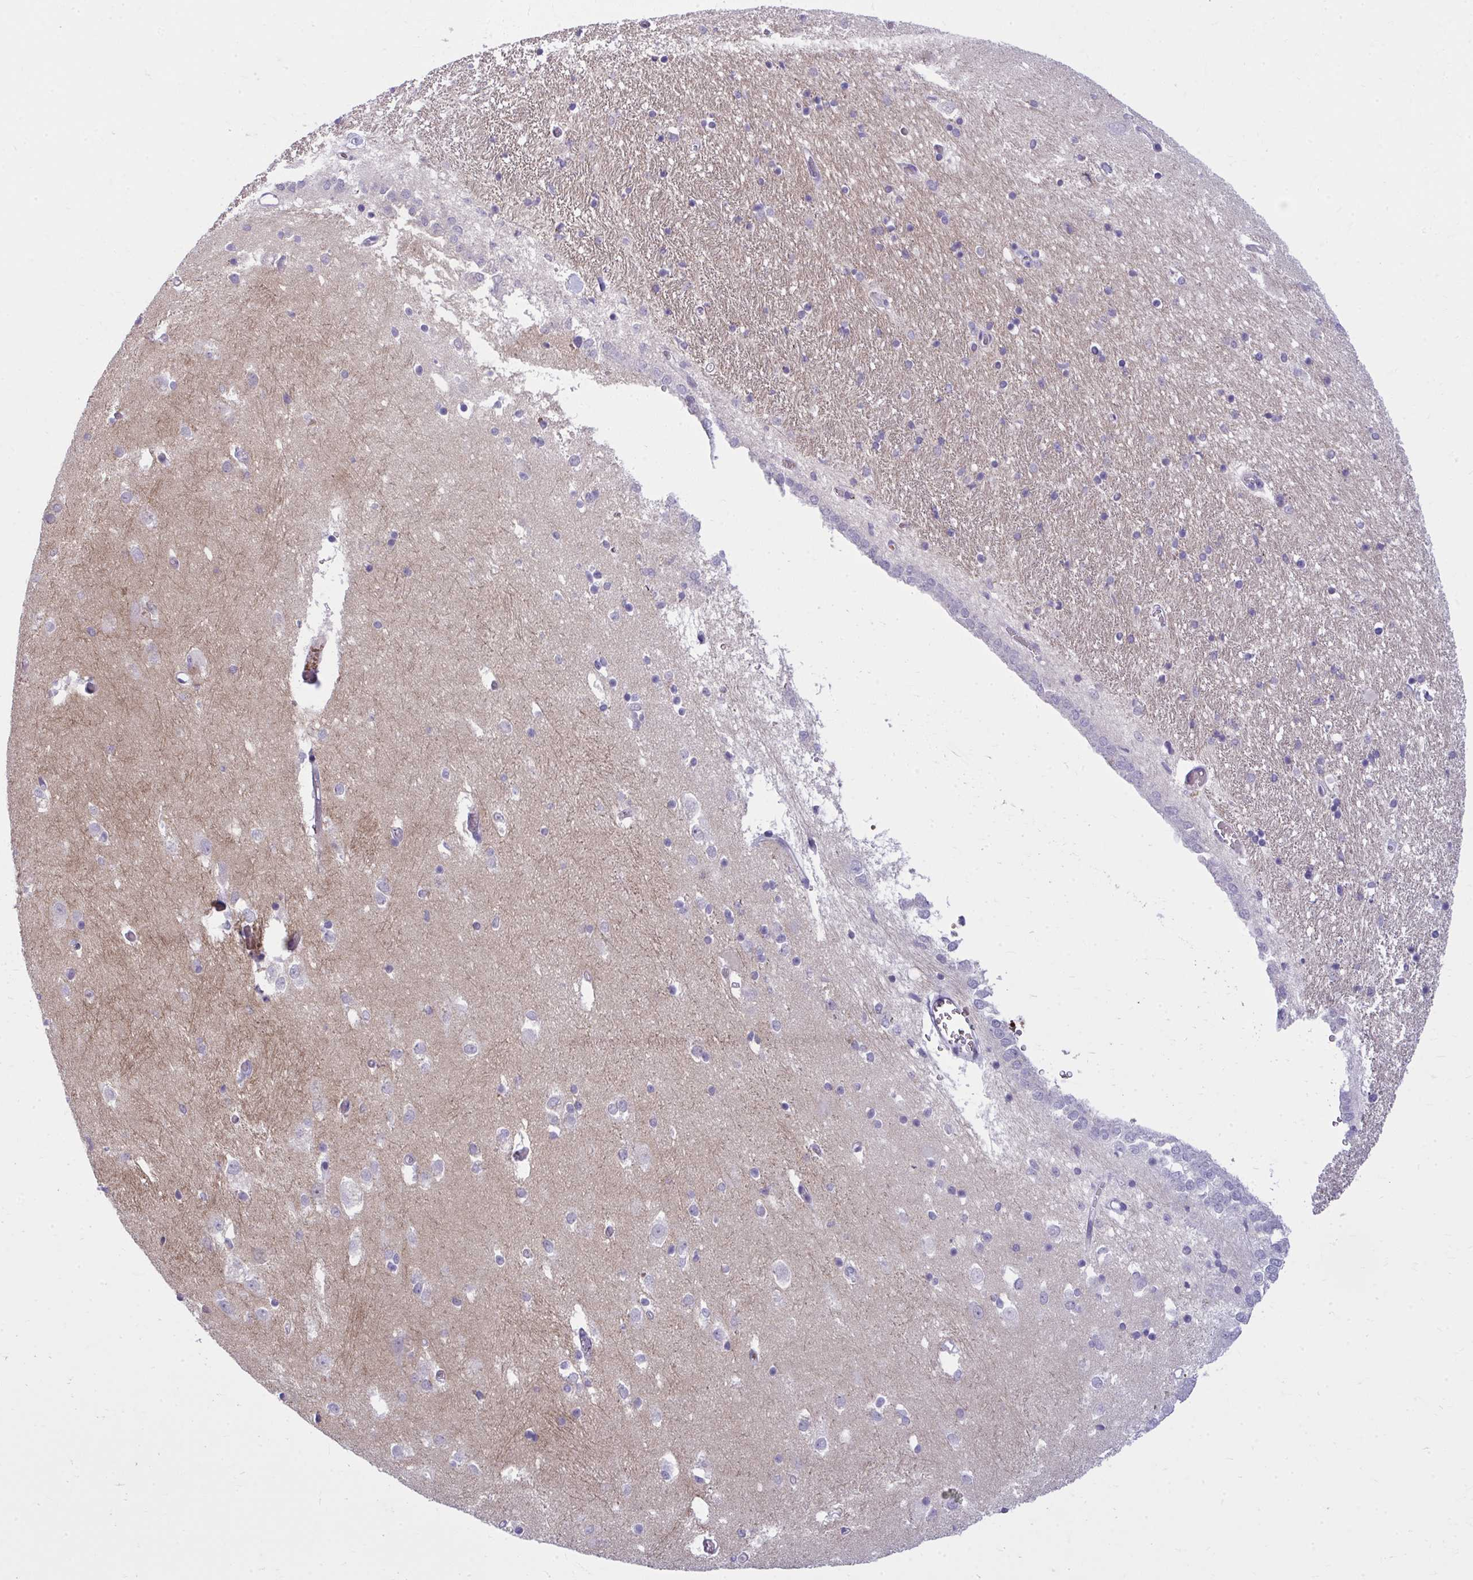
{"staining": {"intensity": "negative", "quantity": "none", "location": "none"}, "tissue": "caudate", "cell_type": "Glial cells", "image_type": "normal", "snomed": [{"axis": "morphology", "description": "Normal tissue, NOS"}, {"axis": "topography", "description": "Lateral ventricle wall"}, {"axis": "topography", "description": "Hippocampus"}], "caption": "This is a micrograph of immunohistochemistry (IHC) staining of unremarkable caudate, which shows no staining in glial cells. (Stains: DAB IHC with hematoxylin counter stain, Microscopy: brightfield microscopy at high magnification).", "gene": "SLC14A1", "patient": {"sex": "female", "age": 63}}